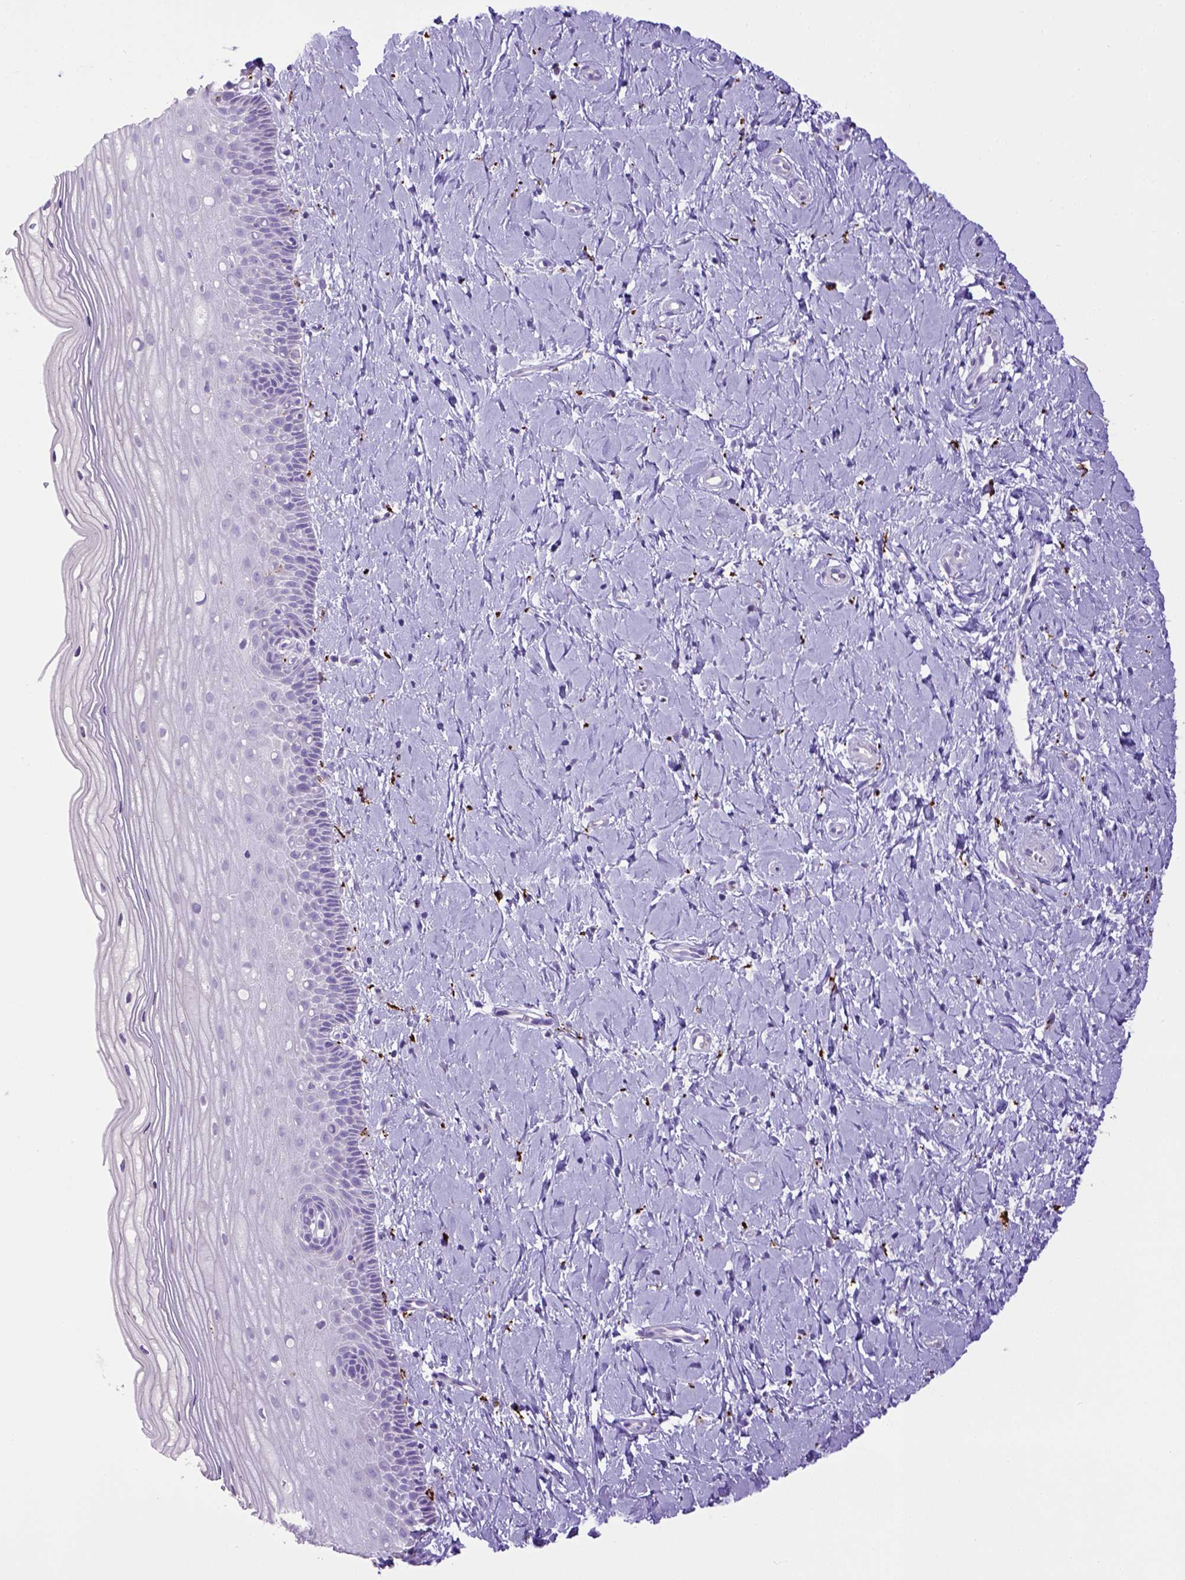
{"staining": {"intensity": "negative", "quantity": "none", "location": "none"}, "tissue": "cervix", "cell_type": "Glandular cells", "image_type": "normal", "snomed": [{"axis": "morphology", "description": "Normal tissue, NOS"}, {"axis": "topography", "description": "Cervix"}], "caption": "A high-resolution histopathology image shows immunohistochemistry staining of normal cervix, which shows no significant staining in glandular cells. (DAB (3,3'-diaminobenzidine) immunohistochemistry (IHC) with hematoxylin counter stain).", "gene": "CD68", "patient": {"sex": "female", "age": 37}}